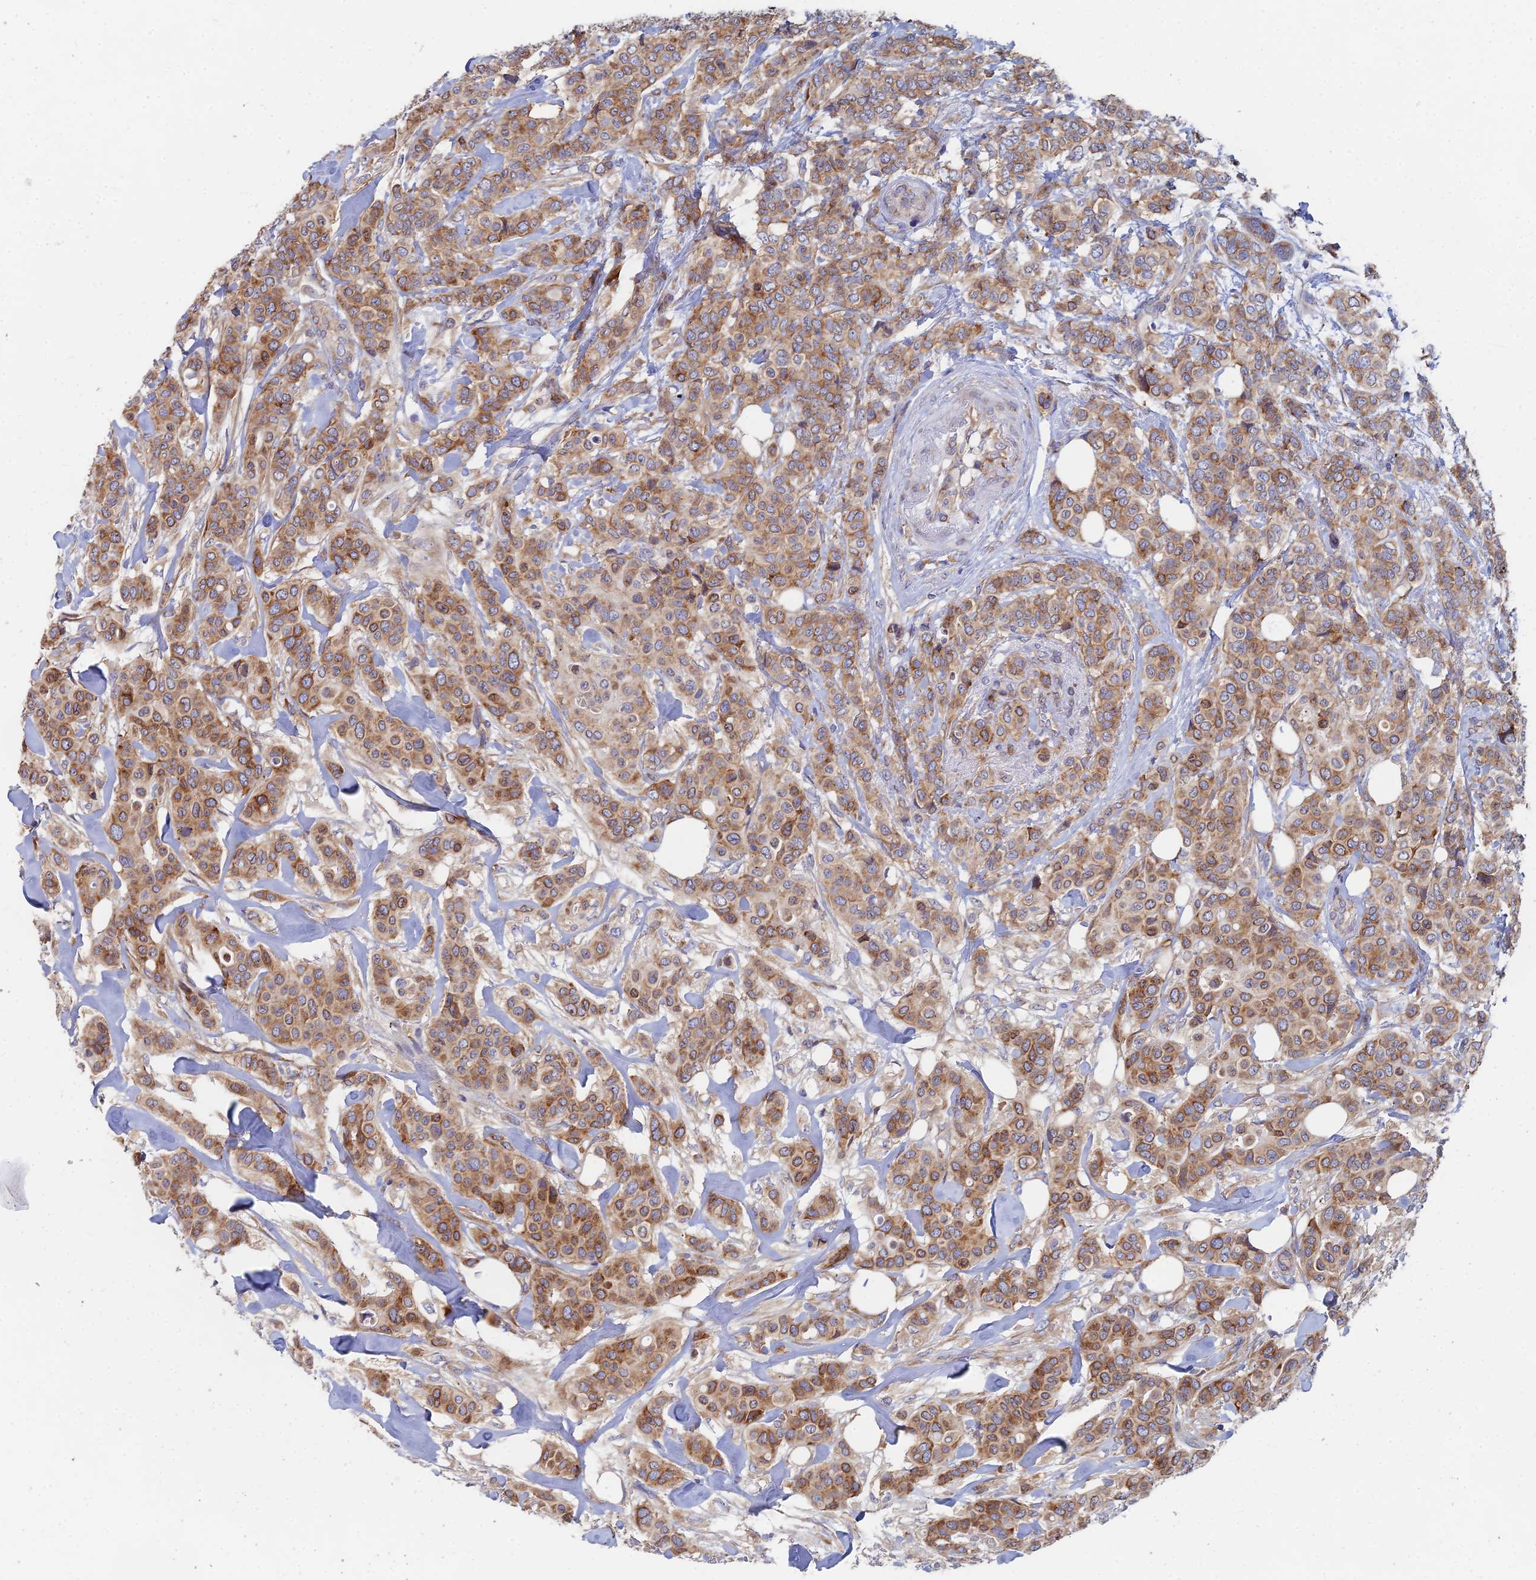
{"staining": {"intensity": "moderate", "quantity": ">75%", "location": "cytoplasmic/membranous"}, "tissue": "breast cancer", "cell_type": "Tumor cells", "image_type": "cancer", "snomed": [{"axis": "morphology", "description": "Lobular carcinoma"}, {"axis": "topography", "description": "Breast"}], "caption": "An immunohistochemistry (IHC) photomicrograph of neoplastic tissue is shown. Protein staining in brown highlights moderate cytoplasmic/membranous positivity in breast cancer within tumor cells.", "gene": "ELOF1", "patient": {"sex": "female", "age": 51}}